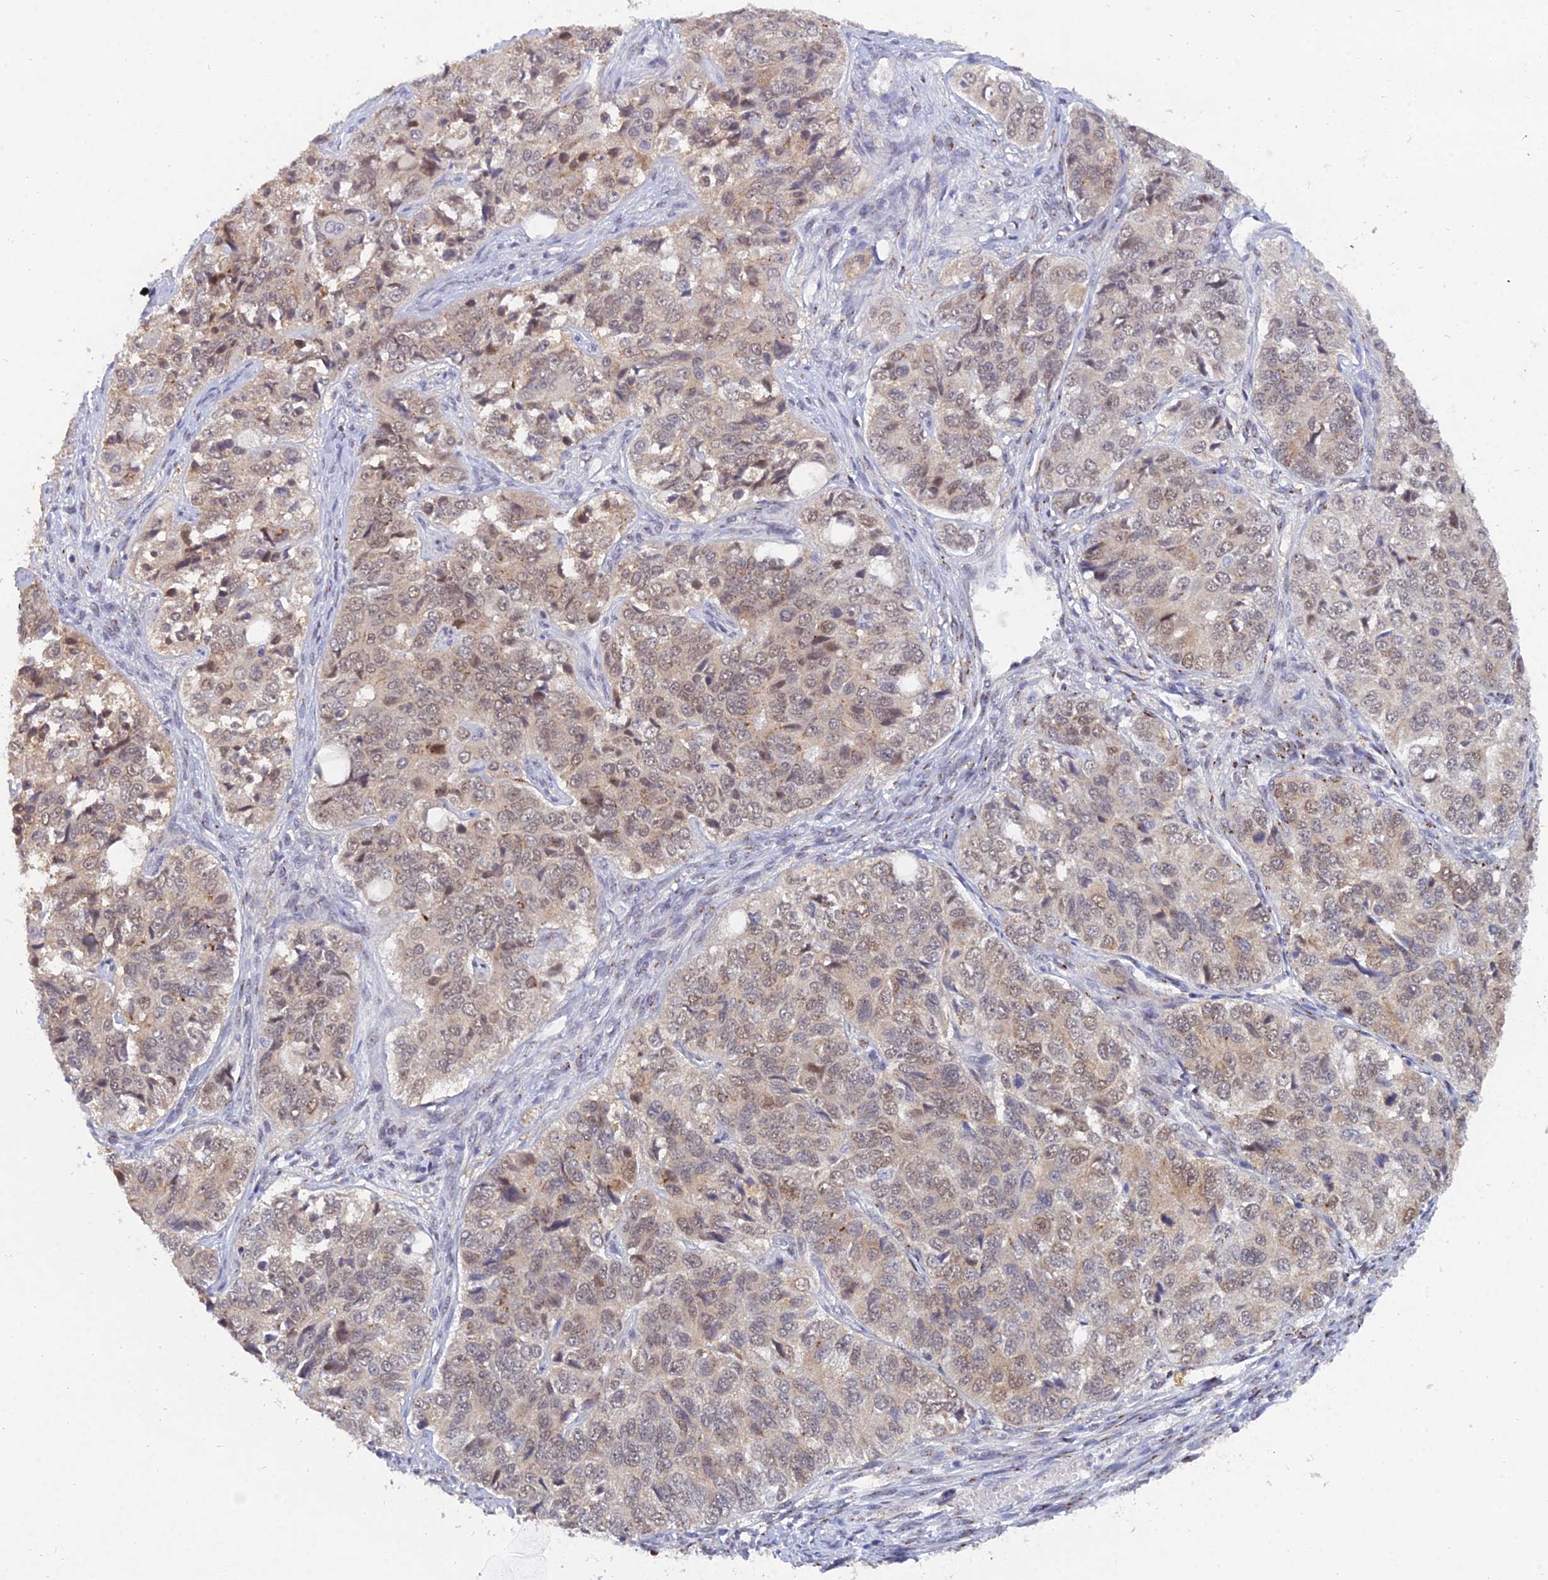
{"staining": {"intensity": "weak", "quantity": ">75%", "location": "cytoplasmic/membranous,nuclear"}, "tissue": "ovarian cancer", "cell_type": "Tumor cells", "image_type": "cancer", "snomed": [{"axis": "morphology", "description": "Carcinoma, endometroid"}, {"axis": "topography", "description": "Ovary"}], "caption": "Immunohistochemistry image of human endometroid carcinoma (ovarian) stained for a protein (brown), which exhibits low levels of weak cytoplasmic/membranous and nuclear staining in approximately >75% of tumor cells.", "gene": "THOC3", "patient": {"sex": "female", "age": 51}}